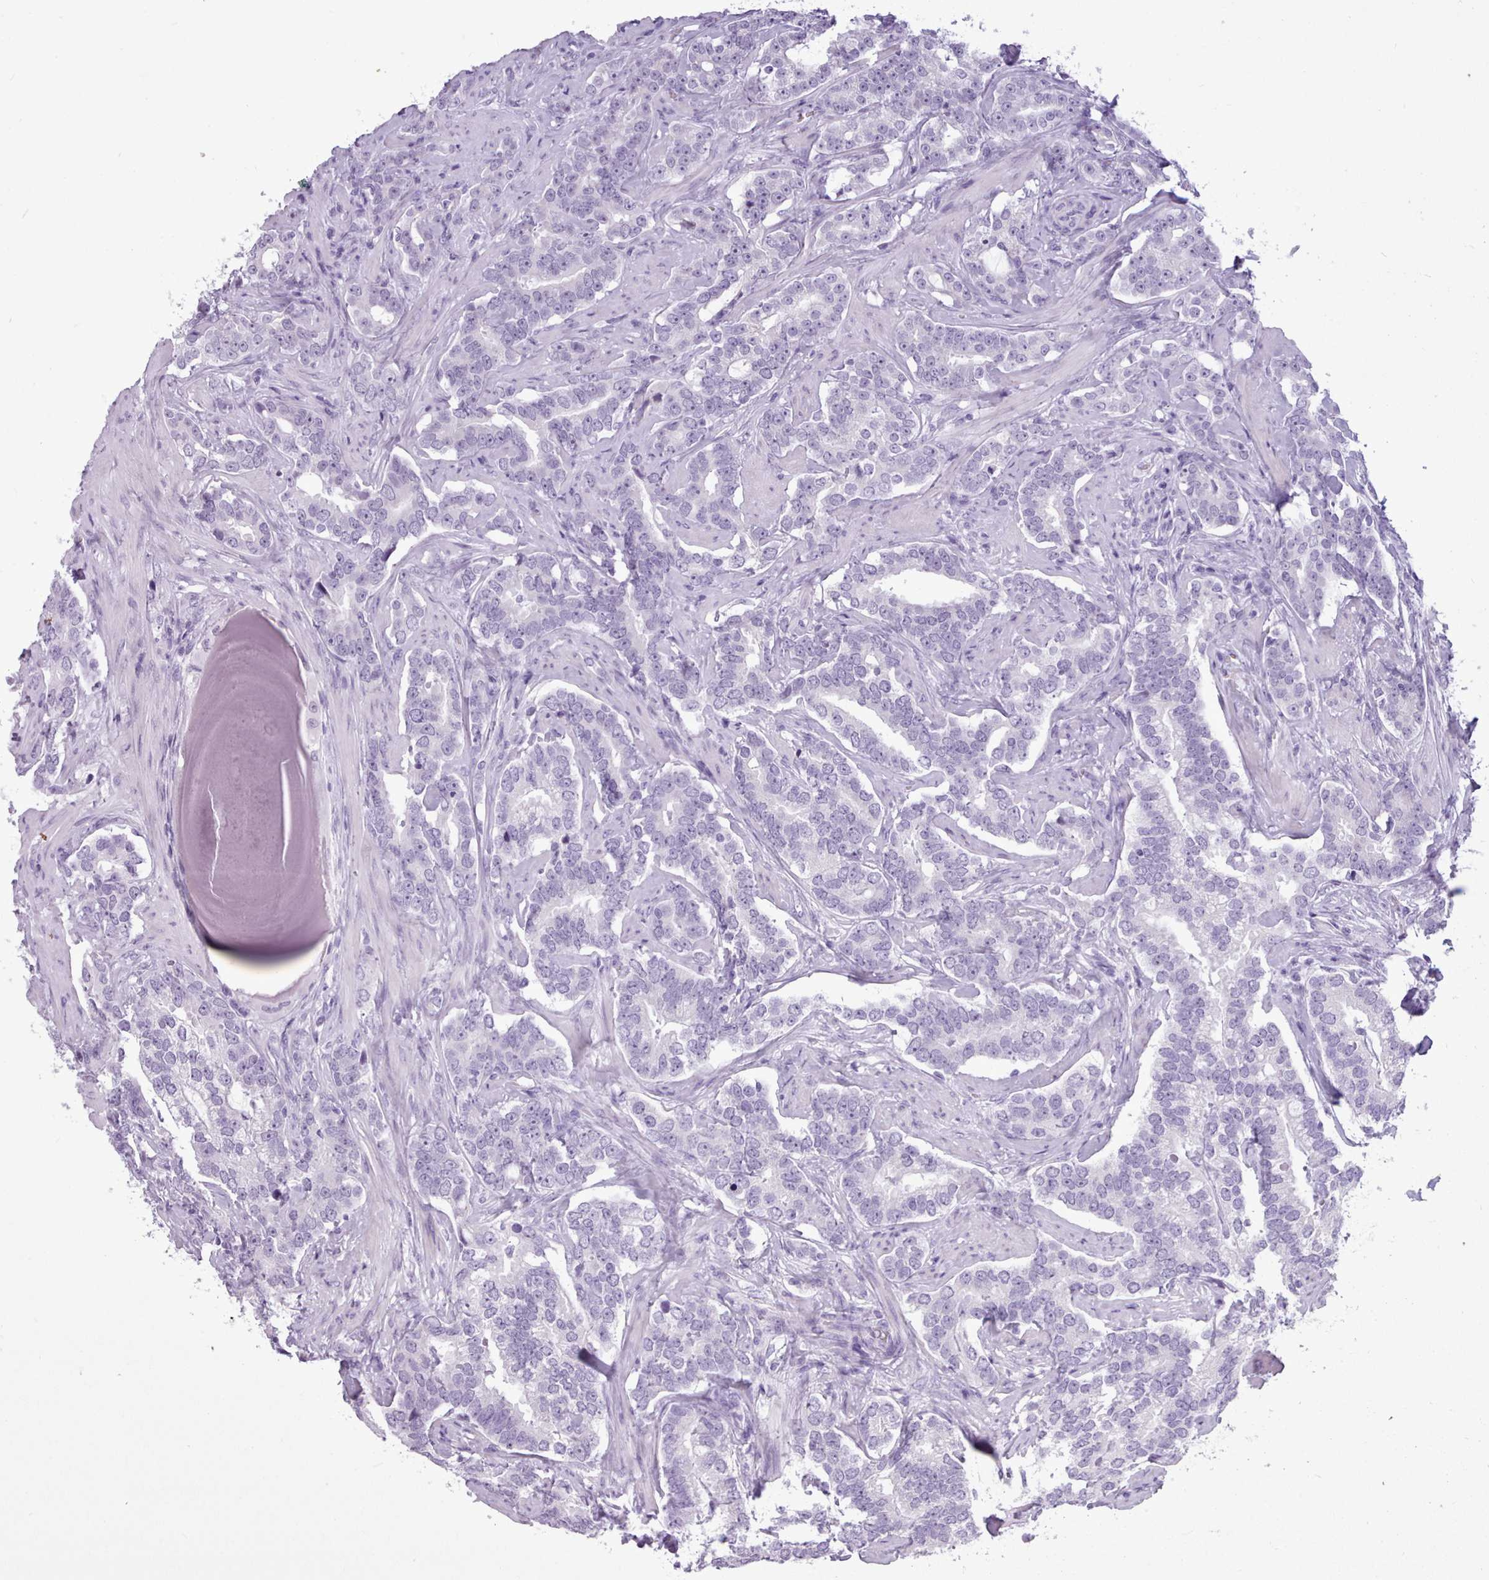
{"staining": {"intensity": "negative", "quantity": "none", "location": "none"}, "tissue": "prostate cancer", "cell_type": "Tumor cells", "image_type": "cancer", "snomed": [{"axis": "morphology", "description": "Adenocarcinoma, High grade"}, {"axis": "topography", "description": "Prostate"}], "caption": "Image shows no protein staining in tumor cells of prostate high-grade adenocarcinoma tissue.", "gene": "FBXO48", "patient": {"sex": "male", "age": 64}}